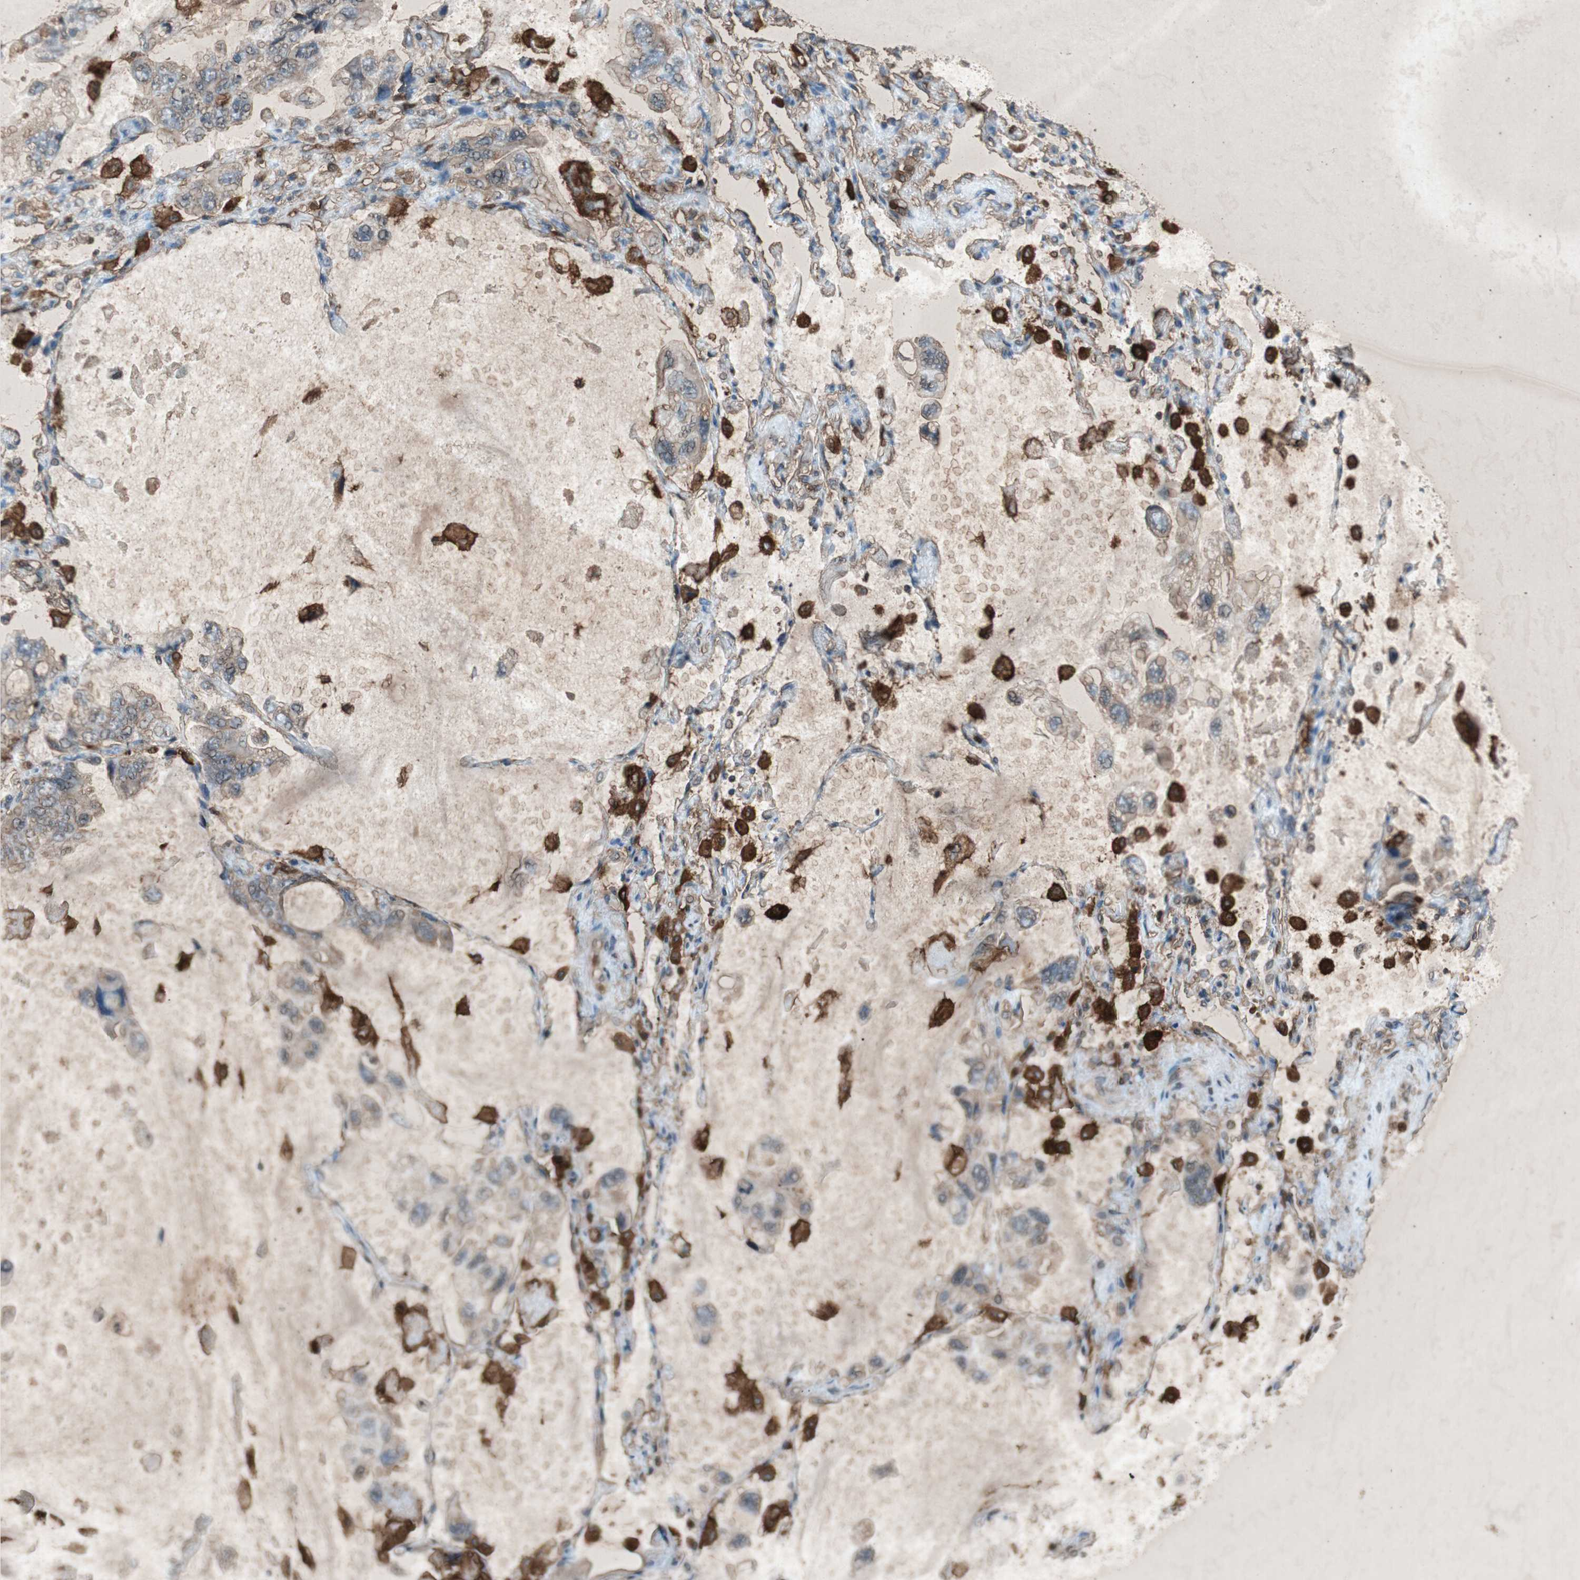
{"staining": {"intensity": "weak", "quantity": "25%-75%", "location": "cytoplasmic/membranous"}, "tissue": "lung cancer", "cell_type": "Tumor cells", "image_type": "cancer", "snomed": [{"axis": "morphology", "description": "Squamous cell carcinoma, NOS"}, {"axis": "topography", "description": "Lung"}], "caption": "This histopathology image displays lung cancer stained with immunohistochemistry (IHC) to label a protein in brown. The cytoplasmic/membranous of tumor cells show weak positivity for the protein. Nuclei are counter-stained blue.", "gene": "TYROBP", "patient": {"sex": "female", "age": 73}}